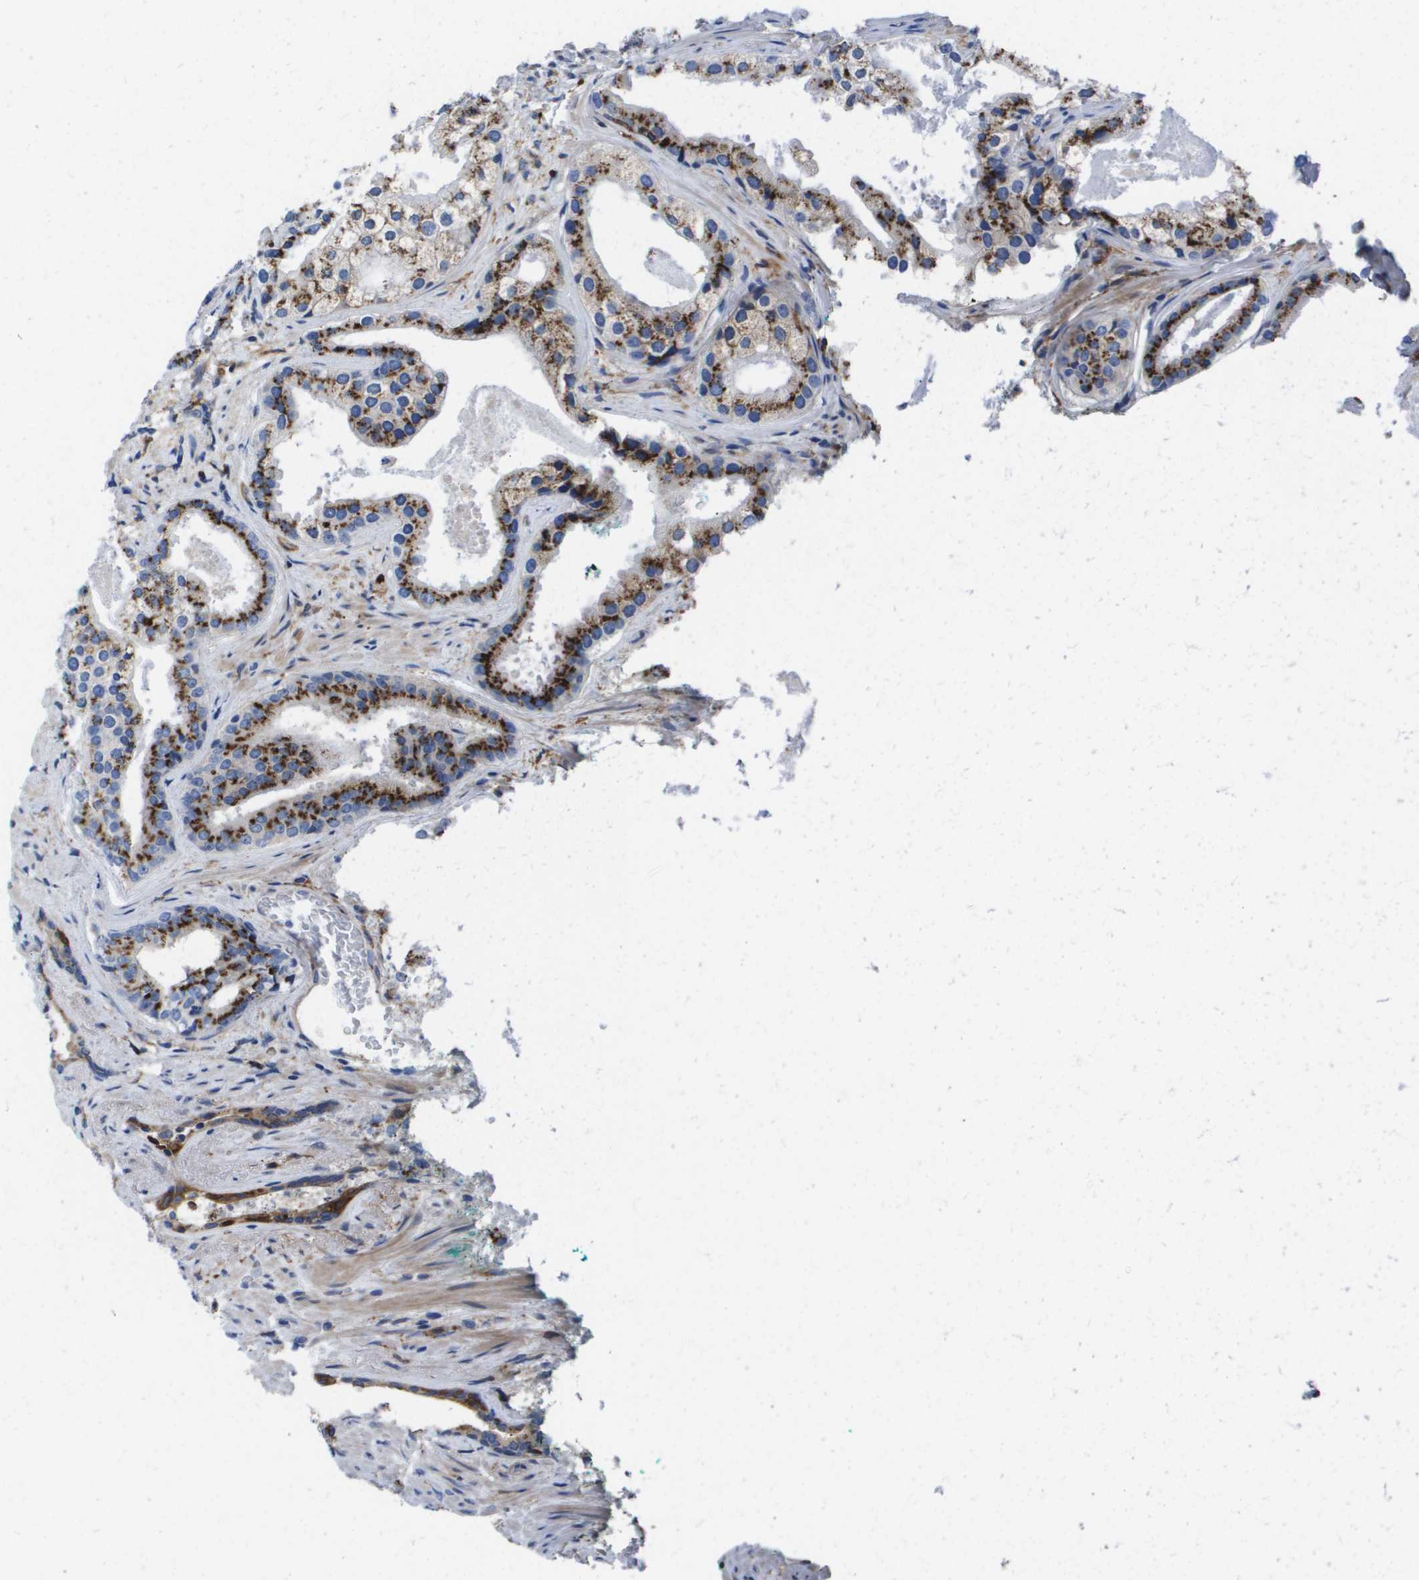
{"staining": {"intensity": "moderate", "quantity": ">75%", "location": "cytoplasmic/membranous"}, "tissue": "prostate cancer", "cell_type": "Tumor cells", "image_type": "cancer", "snomed": [{"axis": "morphology", "description": "Adenocarcinoma, High grade"}, {"axis": "topography", "description": "Prostate"}], "caption": "High-grade adenocarcinoma (prostate) stained with a brown dye shows moderate cytoplasmic/membranous positive expression in about >75% of tumor cells.", "gene": "SLC37A2", "patient": {"sex": "male", "age": 71}}